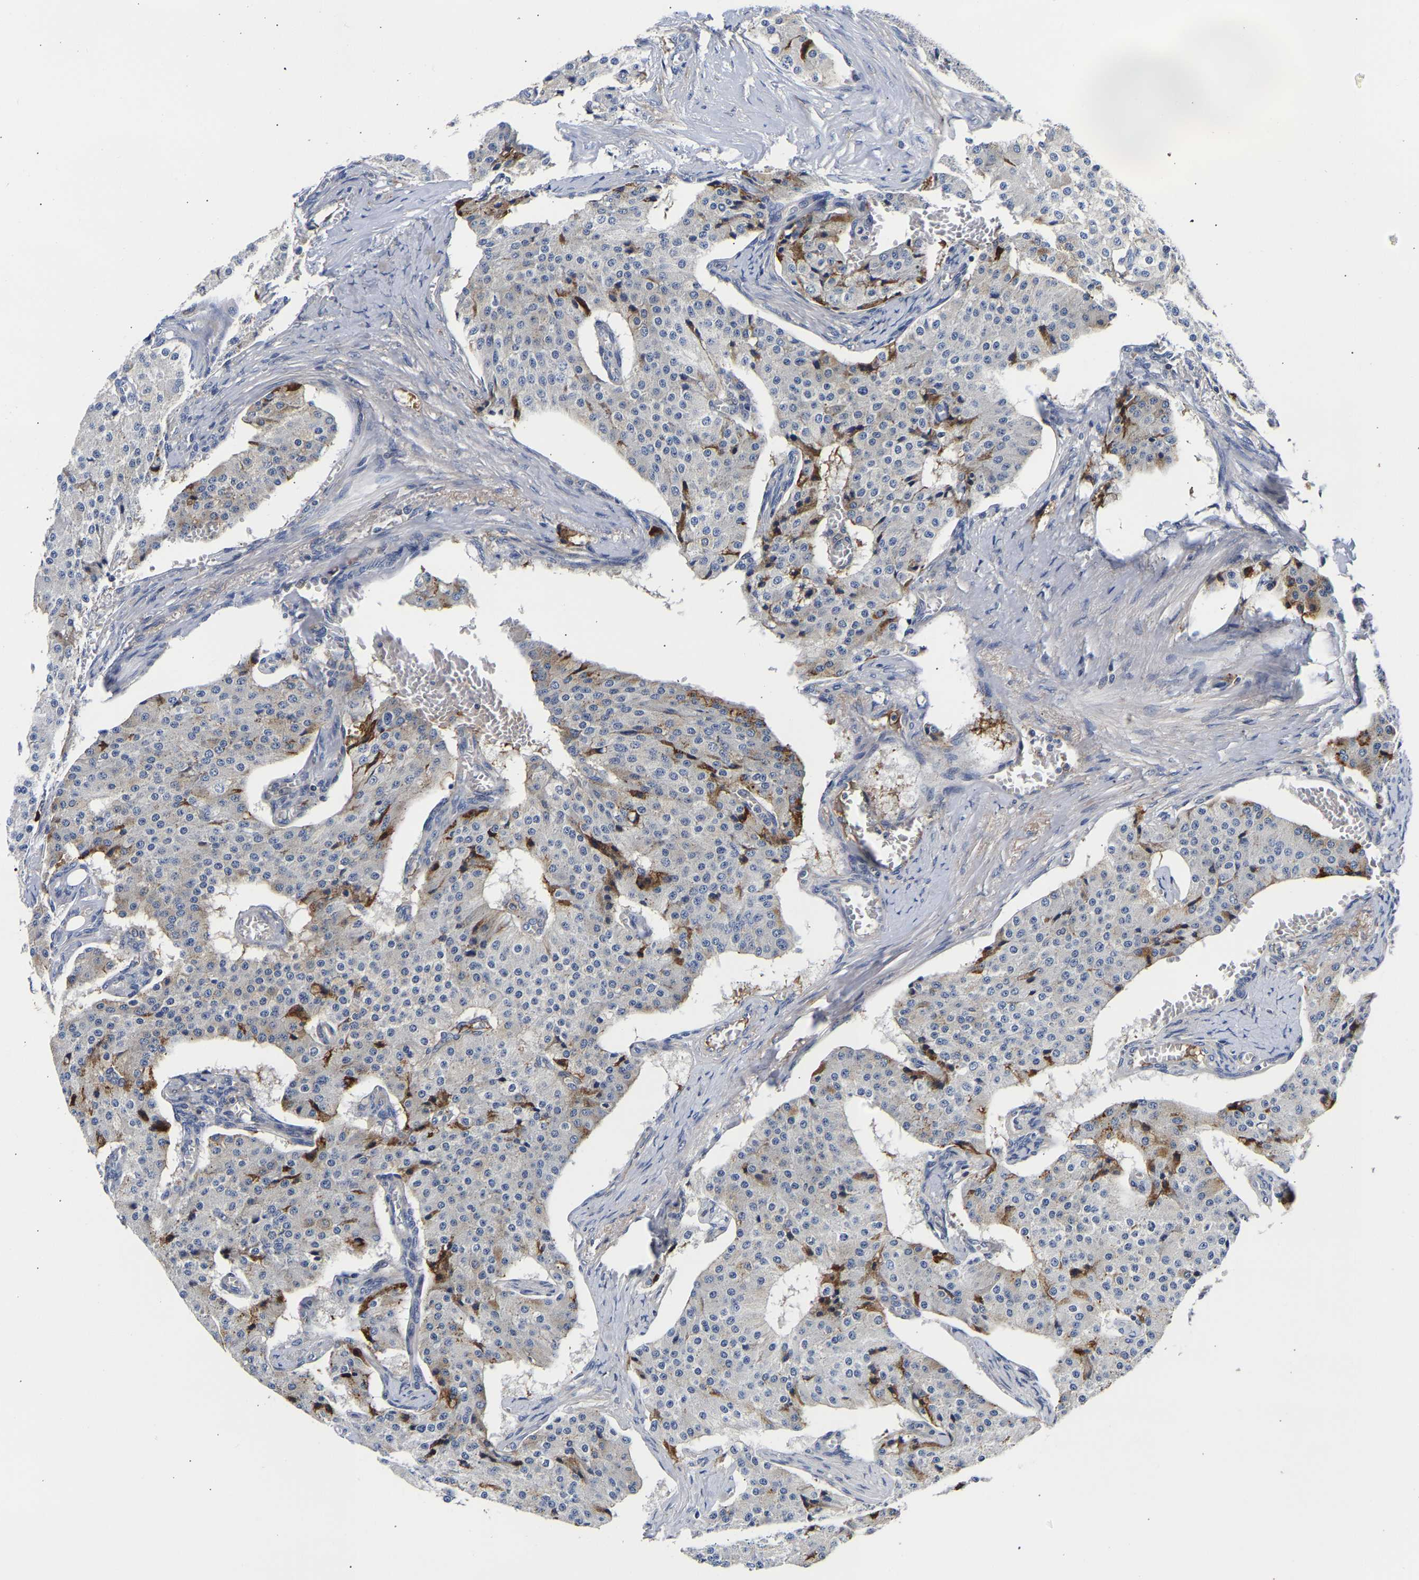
{"staining": {"intensity": "negative", "quantity": "none", "location": "none"}, "tissue": "carcinoid", "cell_type": "Tumor cells", "image_type": "cancer", "snomed": [{"axis": "morphology", "description": "Carcinoid, malignant, NOS"}, {"axis": "topography", "description": "Colon"}], "caption": "Tumor cells show no significant positivity in carcinoid.", "gene": "CCDC6", "patient": {"sex": "female", "age": 52}}